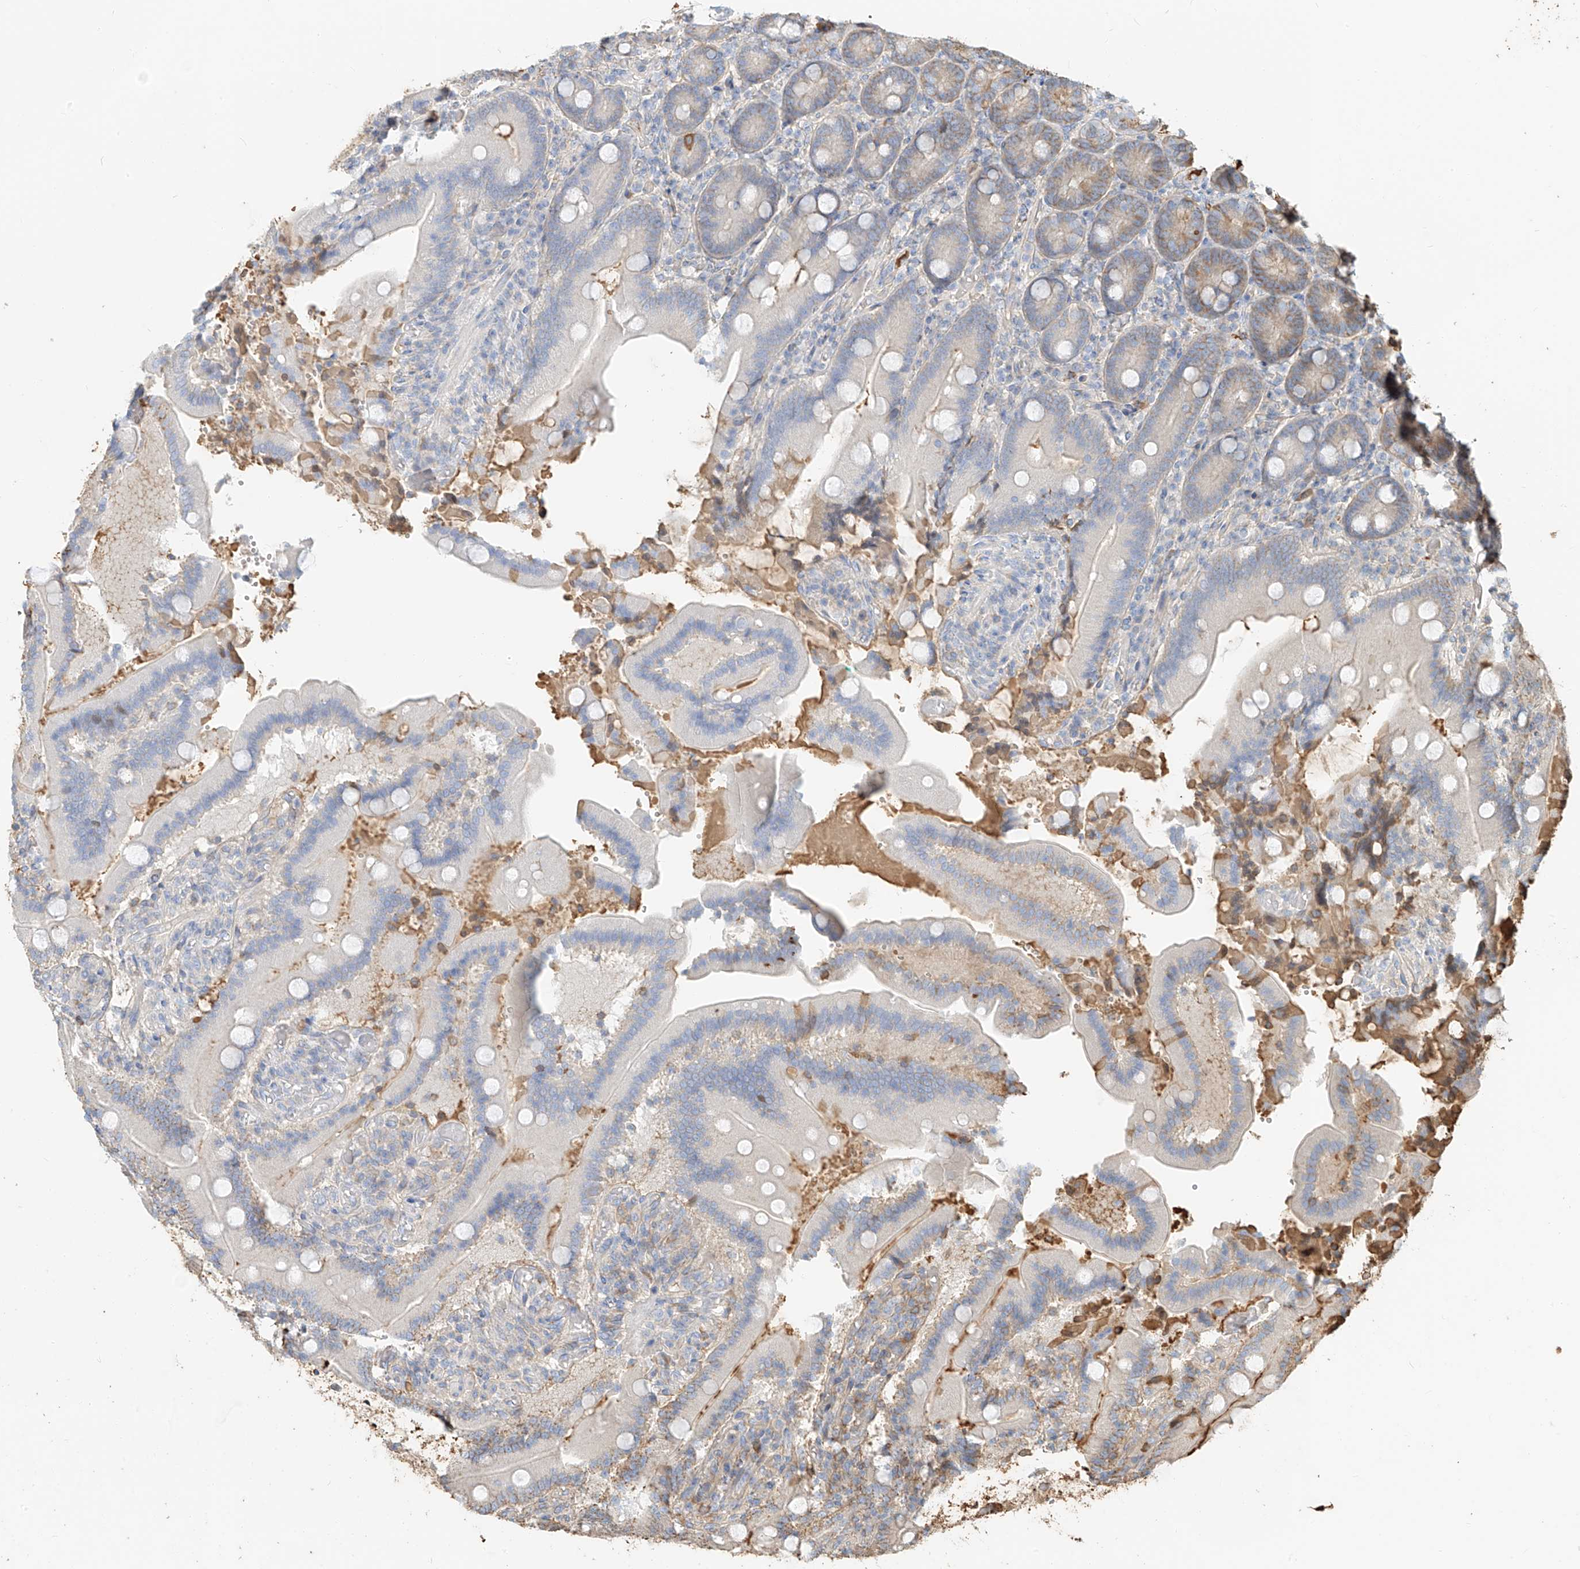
{"staining": {"intensity": "moderate", "quantity": "<25%", "location": "cytoplasmic/membranous"}, "tissue": "duodenum", "cell_type": "Glandular cells", "image_type": "normal", "snomed": [{"axis": "morphology", "description": "Normal tissue, NOS"}, {"axis": "topography", "description": "Duodenum"}], "caption": "Duodenum stained with IHC reveals moderate cytoplasmic/membranous expression in approximately <25% of glandular cells. (IHC, brightfield microscopy, high magnification).", "gene": "ZFP30", "patient": {"sex": "female", "age": 62}}